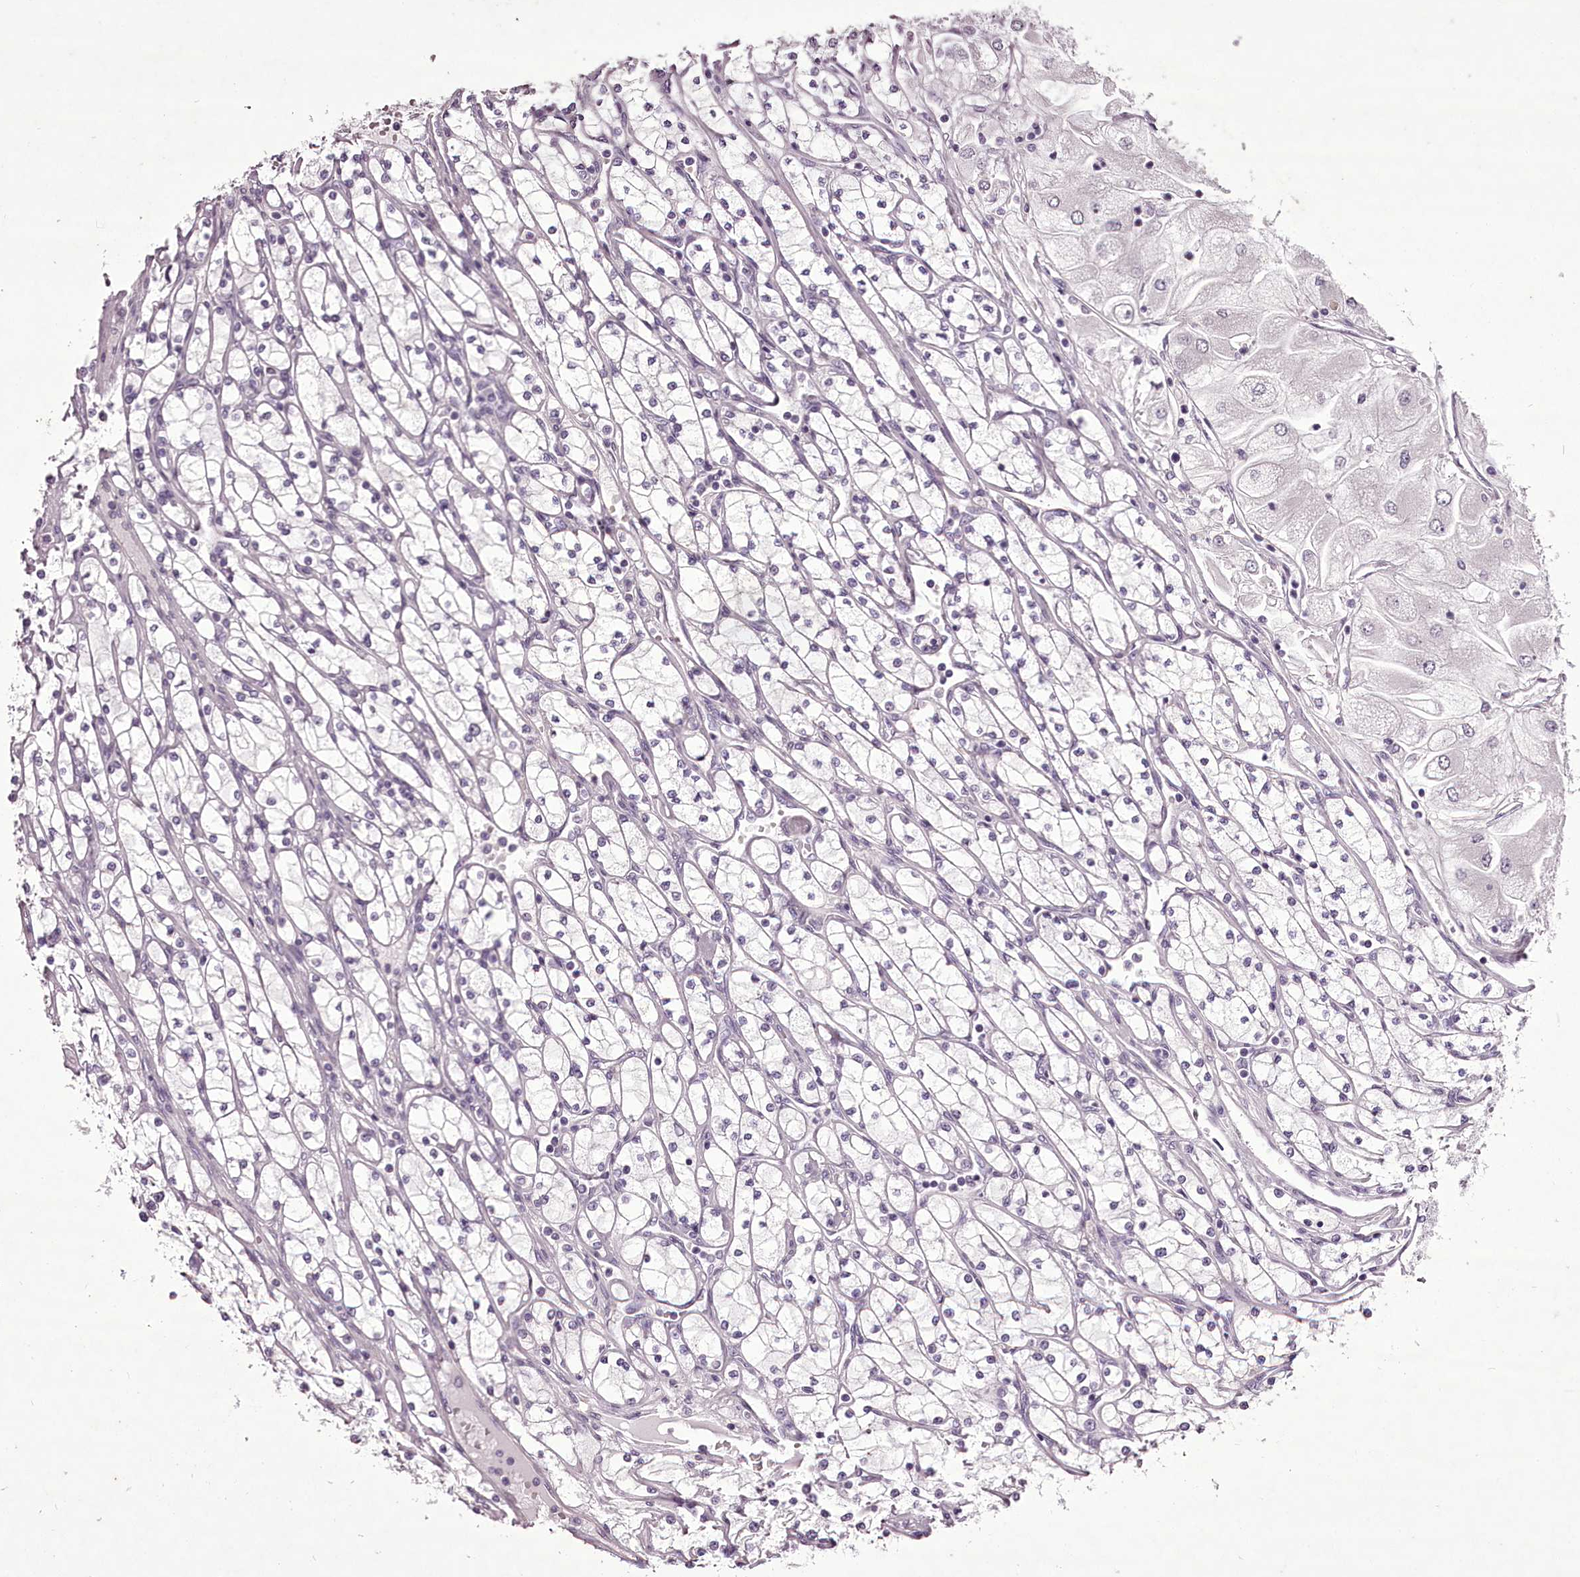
{"staining": {"intensity": "negative", "quantity": "none", "location": "none"}, "tissue": "renal cancer", "cell_type": "Tumor cells", "image_type": "cancer", "snomed": [{"axis": "morphology", "description": "Adenocarcinoma, NOS"}, {"axis": "topography", "description": "Kidney"}], "caption": "High magnification brightfield microscopy of renal cancer (adenocarcinoma) stained with DAB (brown) and counterstained with hematoxylin (blue): tumor cells show no significant staining.", "gene": "C1orf56", "patient": {"sex": "male", "age": 80}}